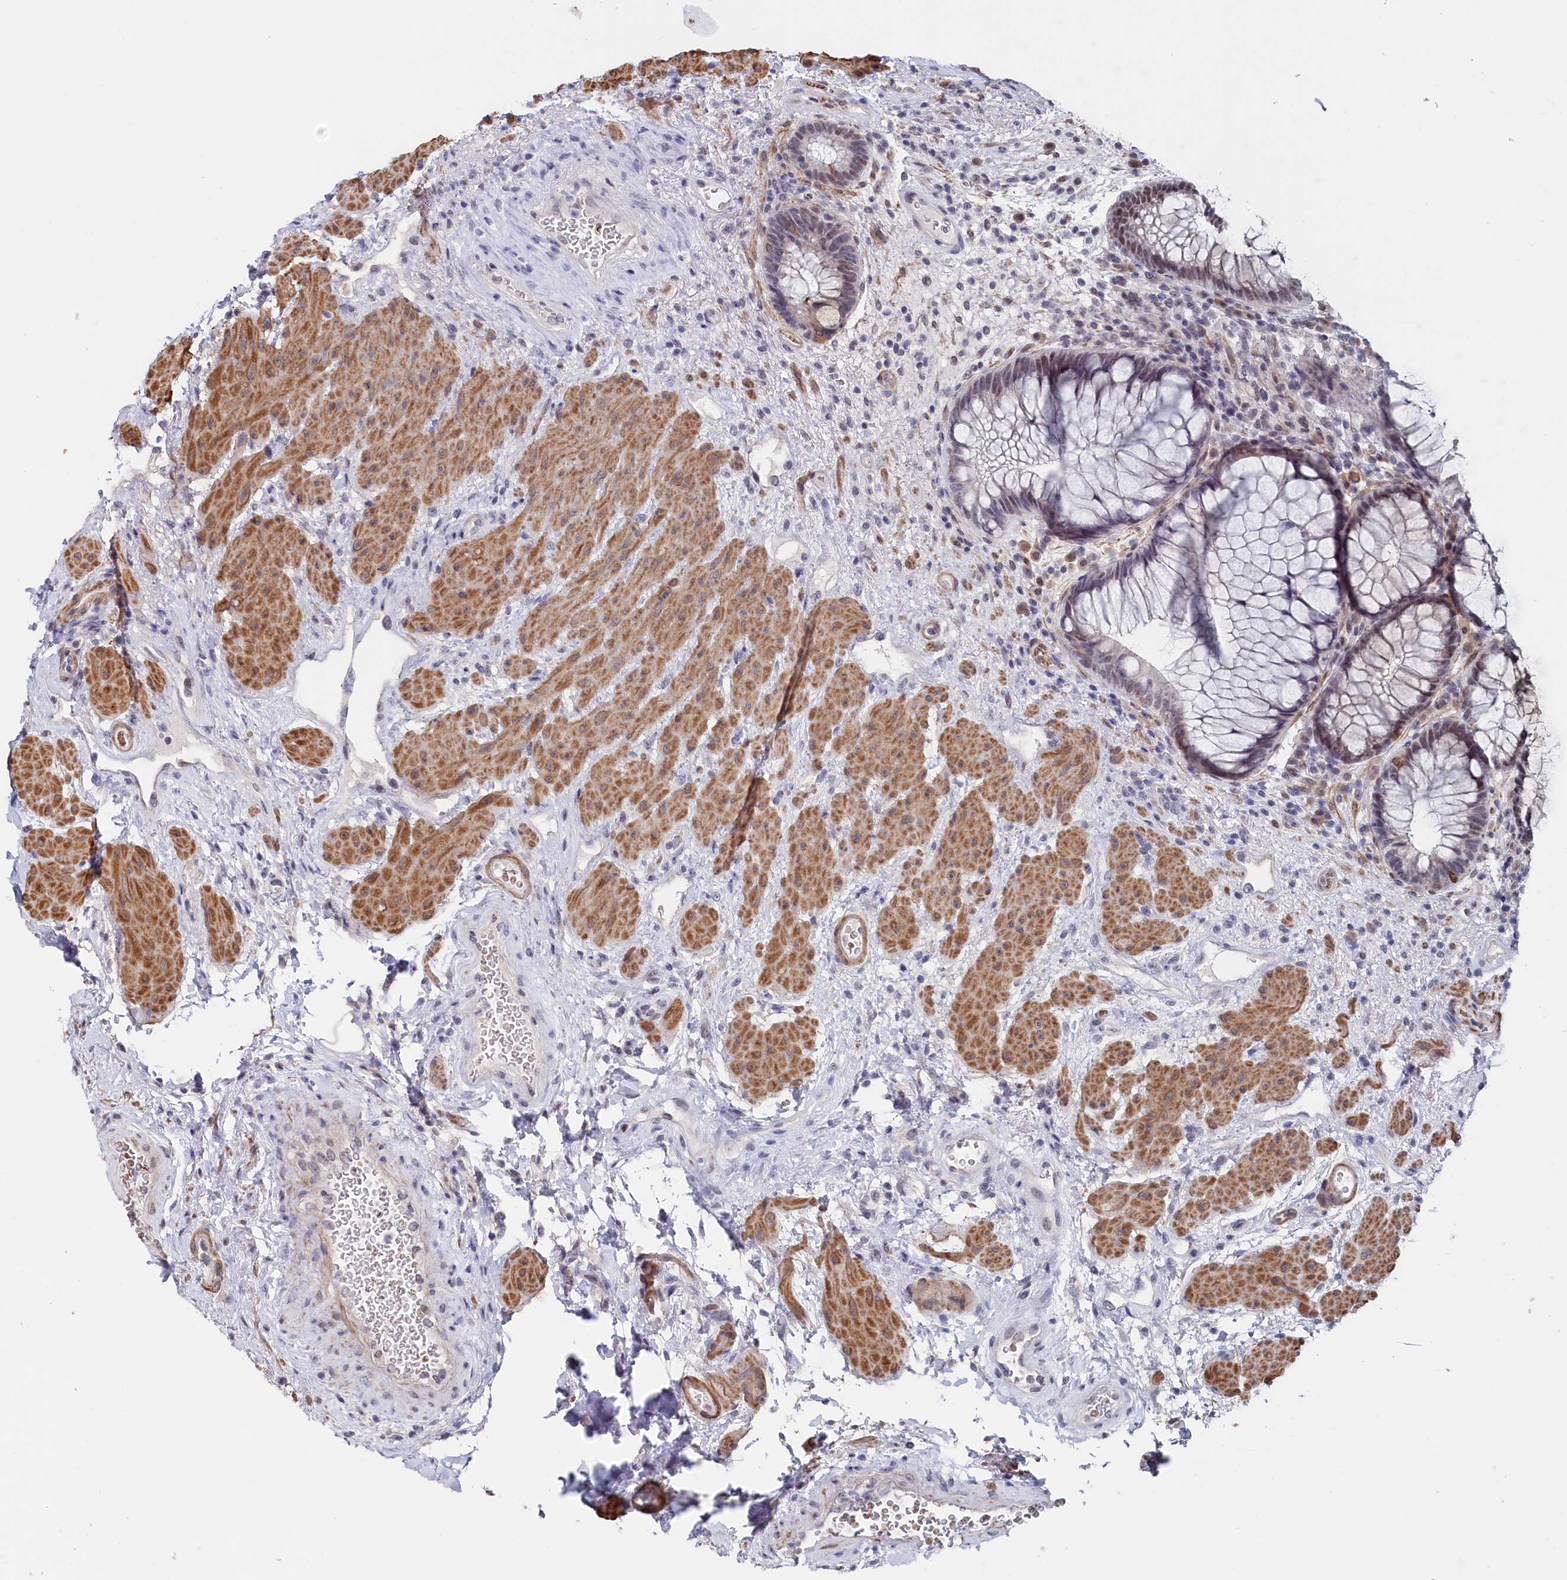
{"staining": {"intensity": "moderate", "quantity": "<25%", "location": "cytoplasmic/membranous,nuclear"}, "tissue": "rectum", "cell_type": "Glandular cells", "image_type": "normal", "snomed": [{"axis": "morphology", "description": "Normal tissue, NOS"}, {"axis": "topography", "description": "Rectum"}], "caption": "Glandular cells display moderate cytoplasmic/membranous,nuclear staining in about <25% of cells in normal rectum. (Brightfield microscopy of DAB IHC at high magnification).", "gene": "TIGD4", "patient": {"sex": "male", "age": 51}}